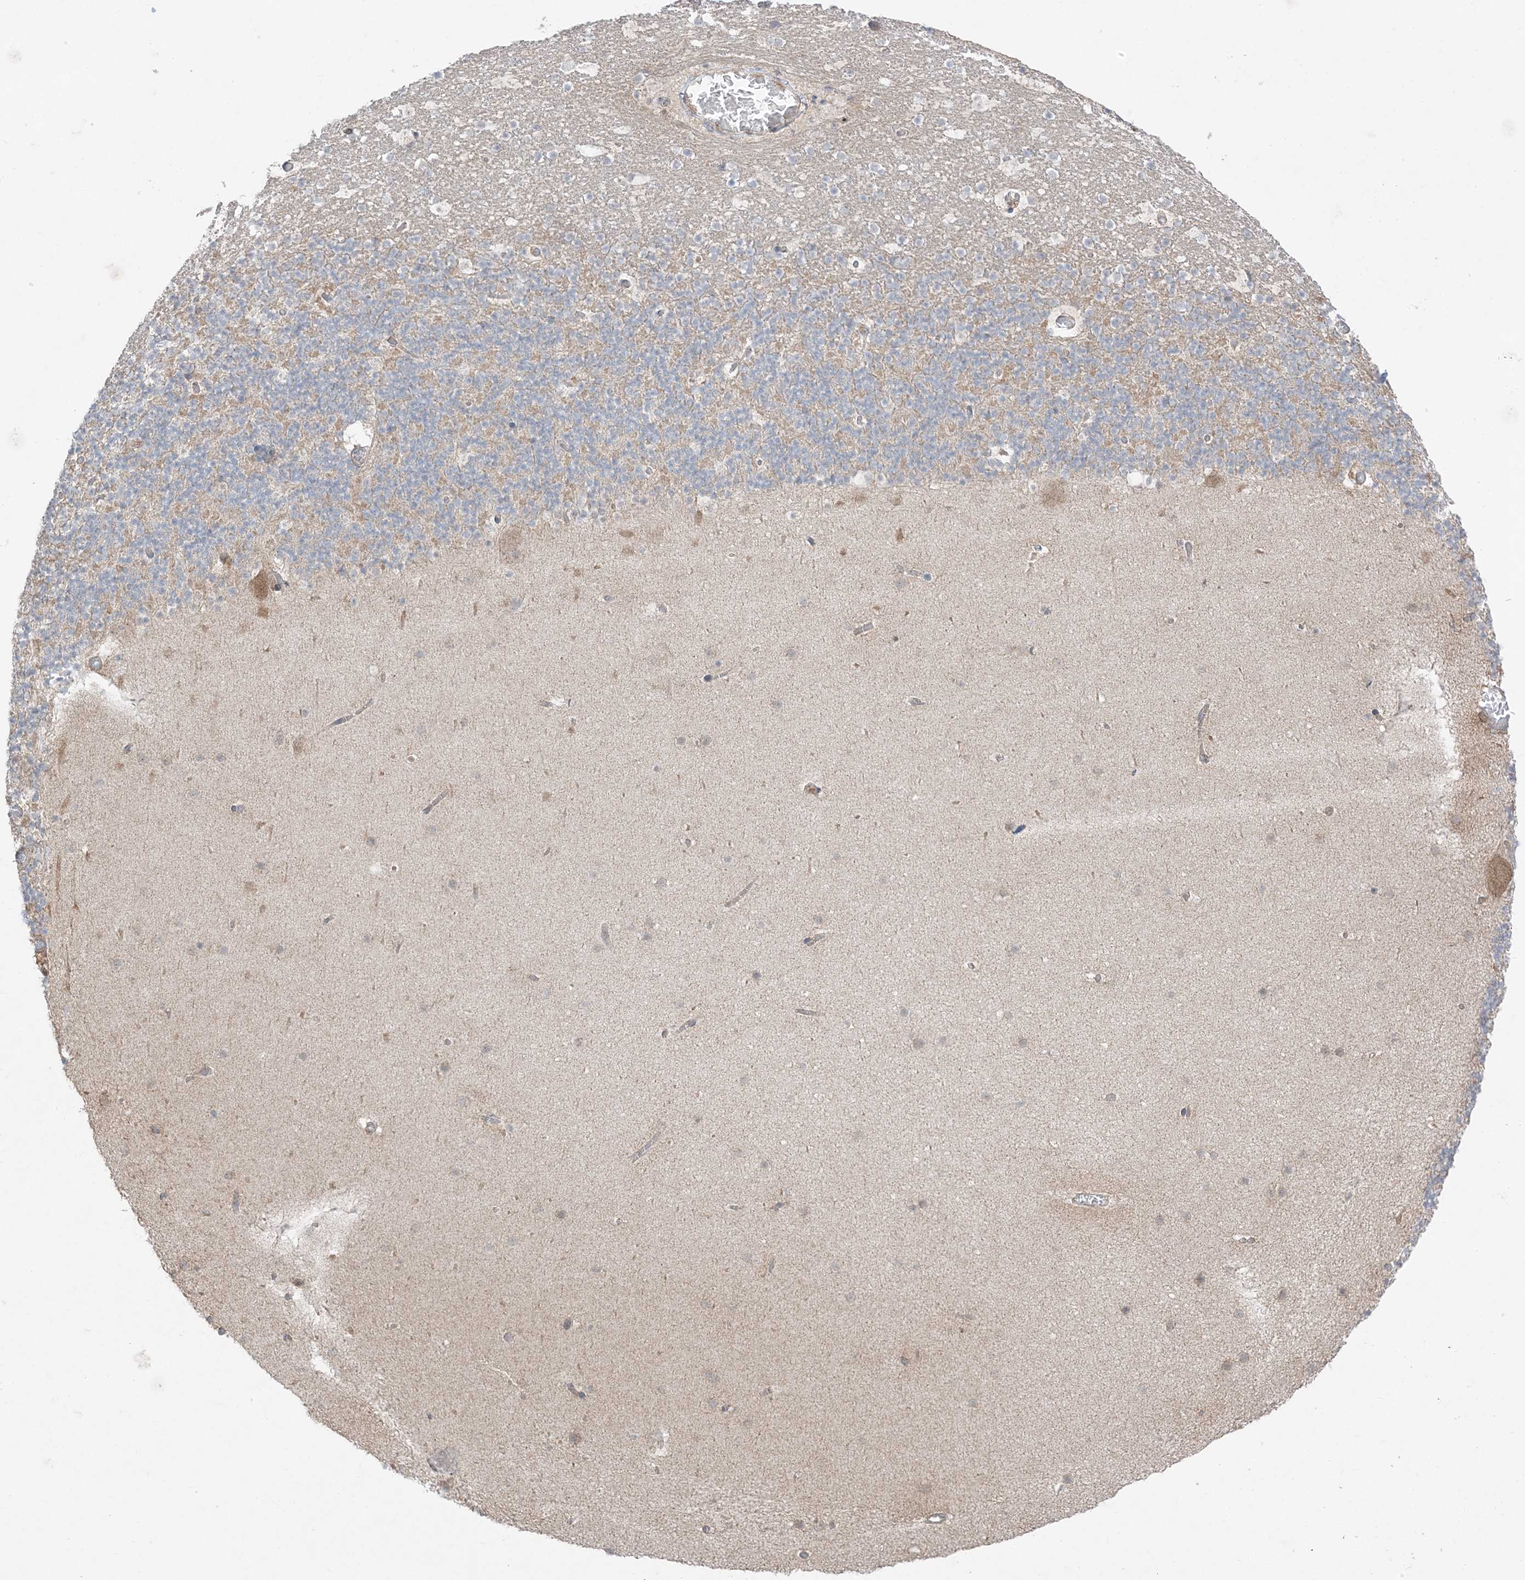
{"staining": {"intensity": "negative", "quantity": "none", "location": "none"}, "tissue": "cerebellum", "cell_type": "Cells in granular layer", "image_type": "normal", "snomed": [{"axis": "morphology", "description": "Normal tissue, NOS"}, {"axis": "topography", "description": "Cerebellum"}], "caption": "Image shows no protein staining in cells in granular layer of normal cerebellum.", "gene": "ODC1", "patient": {"sex": "male", "age": 57}}